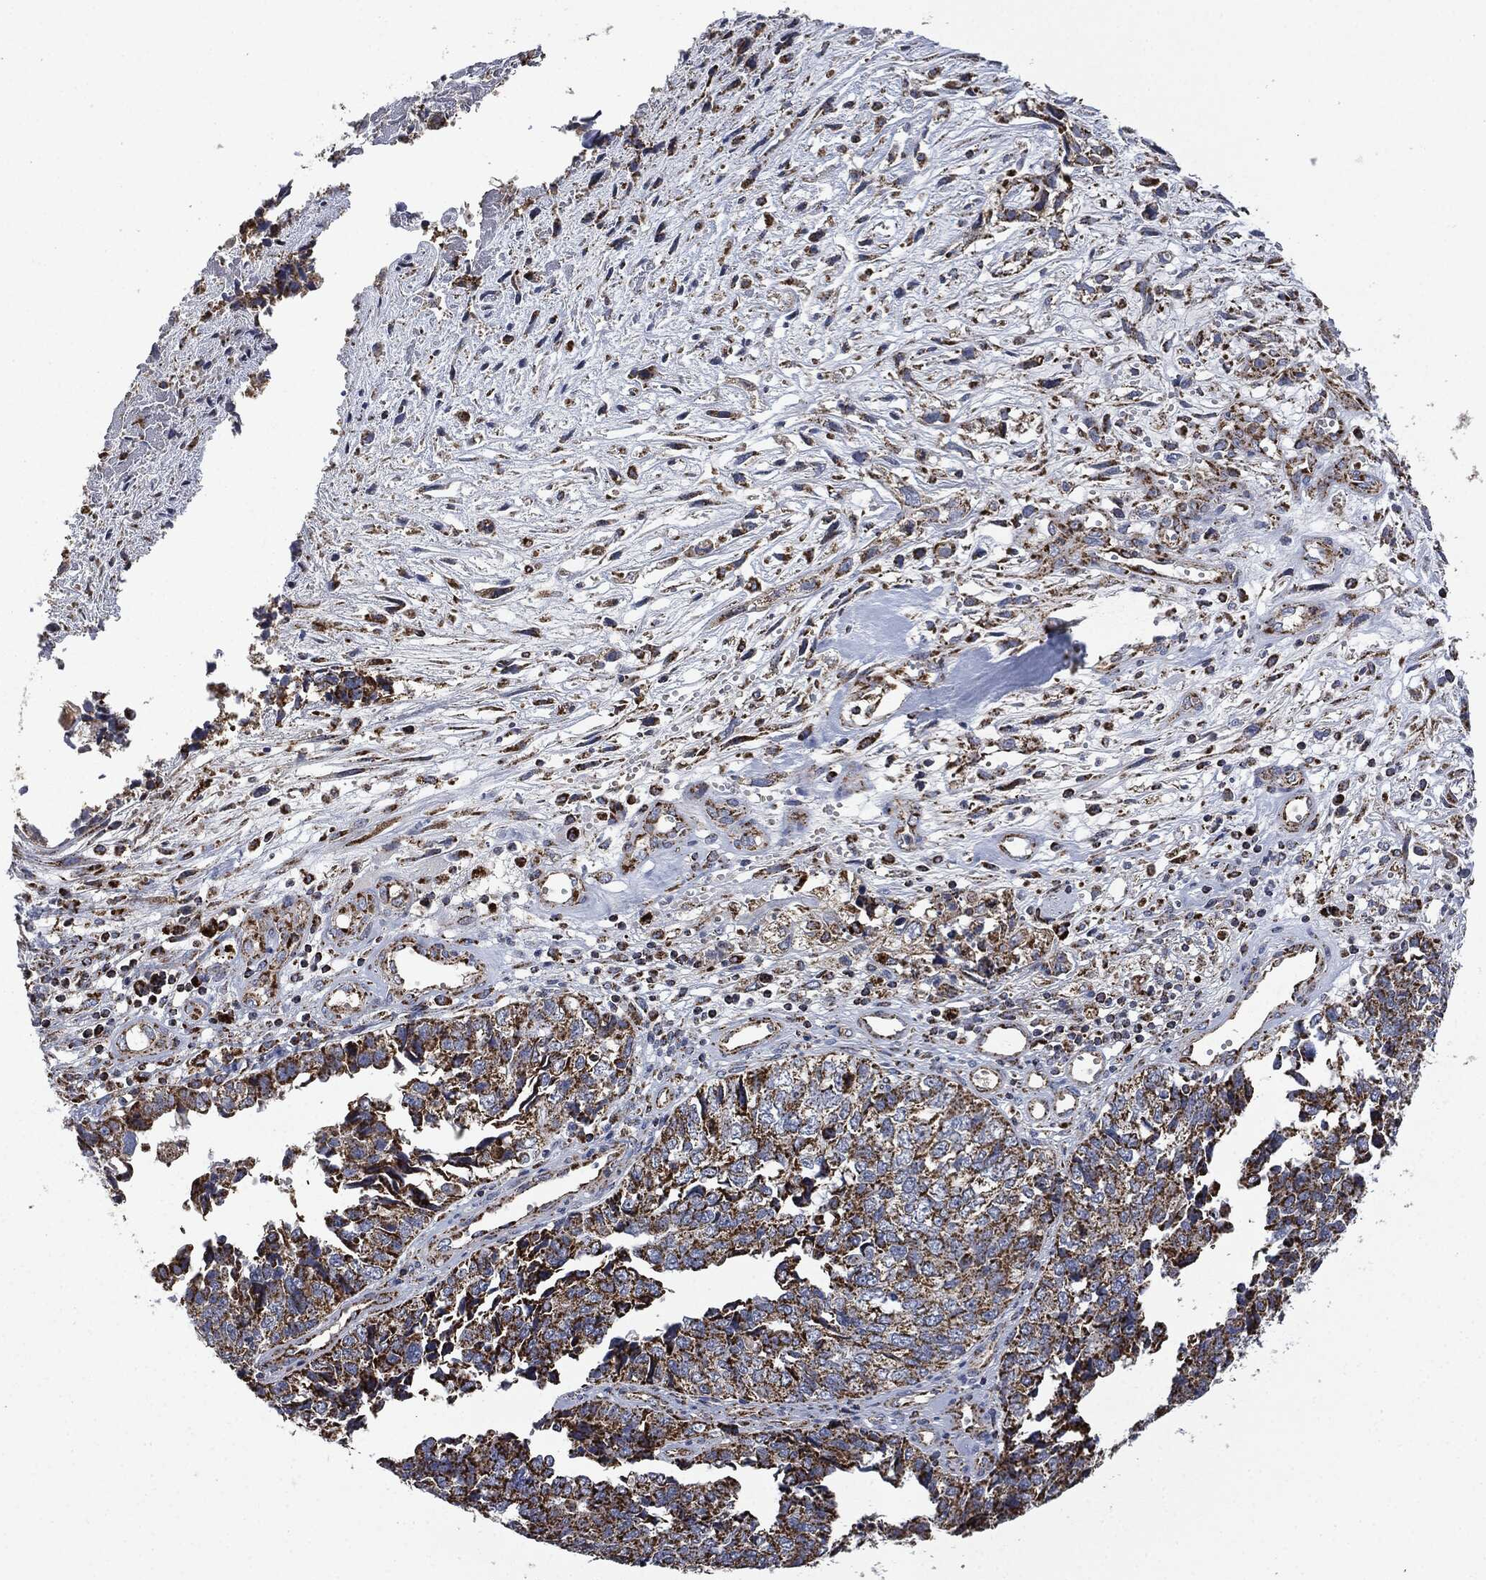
{"staining": {"intensity": "strong", "quantity": ">75%", "location": "cytoplasmic/membranous"}, "tissue": "cervical cancer", "cell_type": "Tumor cells", "image_type": "cancer", "snomed": [{"axis": "morphology", "description": "Squamous cell carcinoma, NOS"}, {"axis": "topography", "description": "Cervix"}], "caption": "A high-resolution micrograph shows immunohistochemistry staining of cervical cancer, which demonstrates strong cytoplasmic/membranous expression in approximately >75% of tumor cells. (Brightfield microscopy of DAB IHC at high magnification).", "gene": "RYK", "patient": {"sex": "female", "age": 63}}